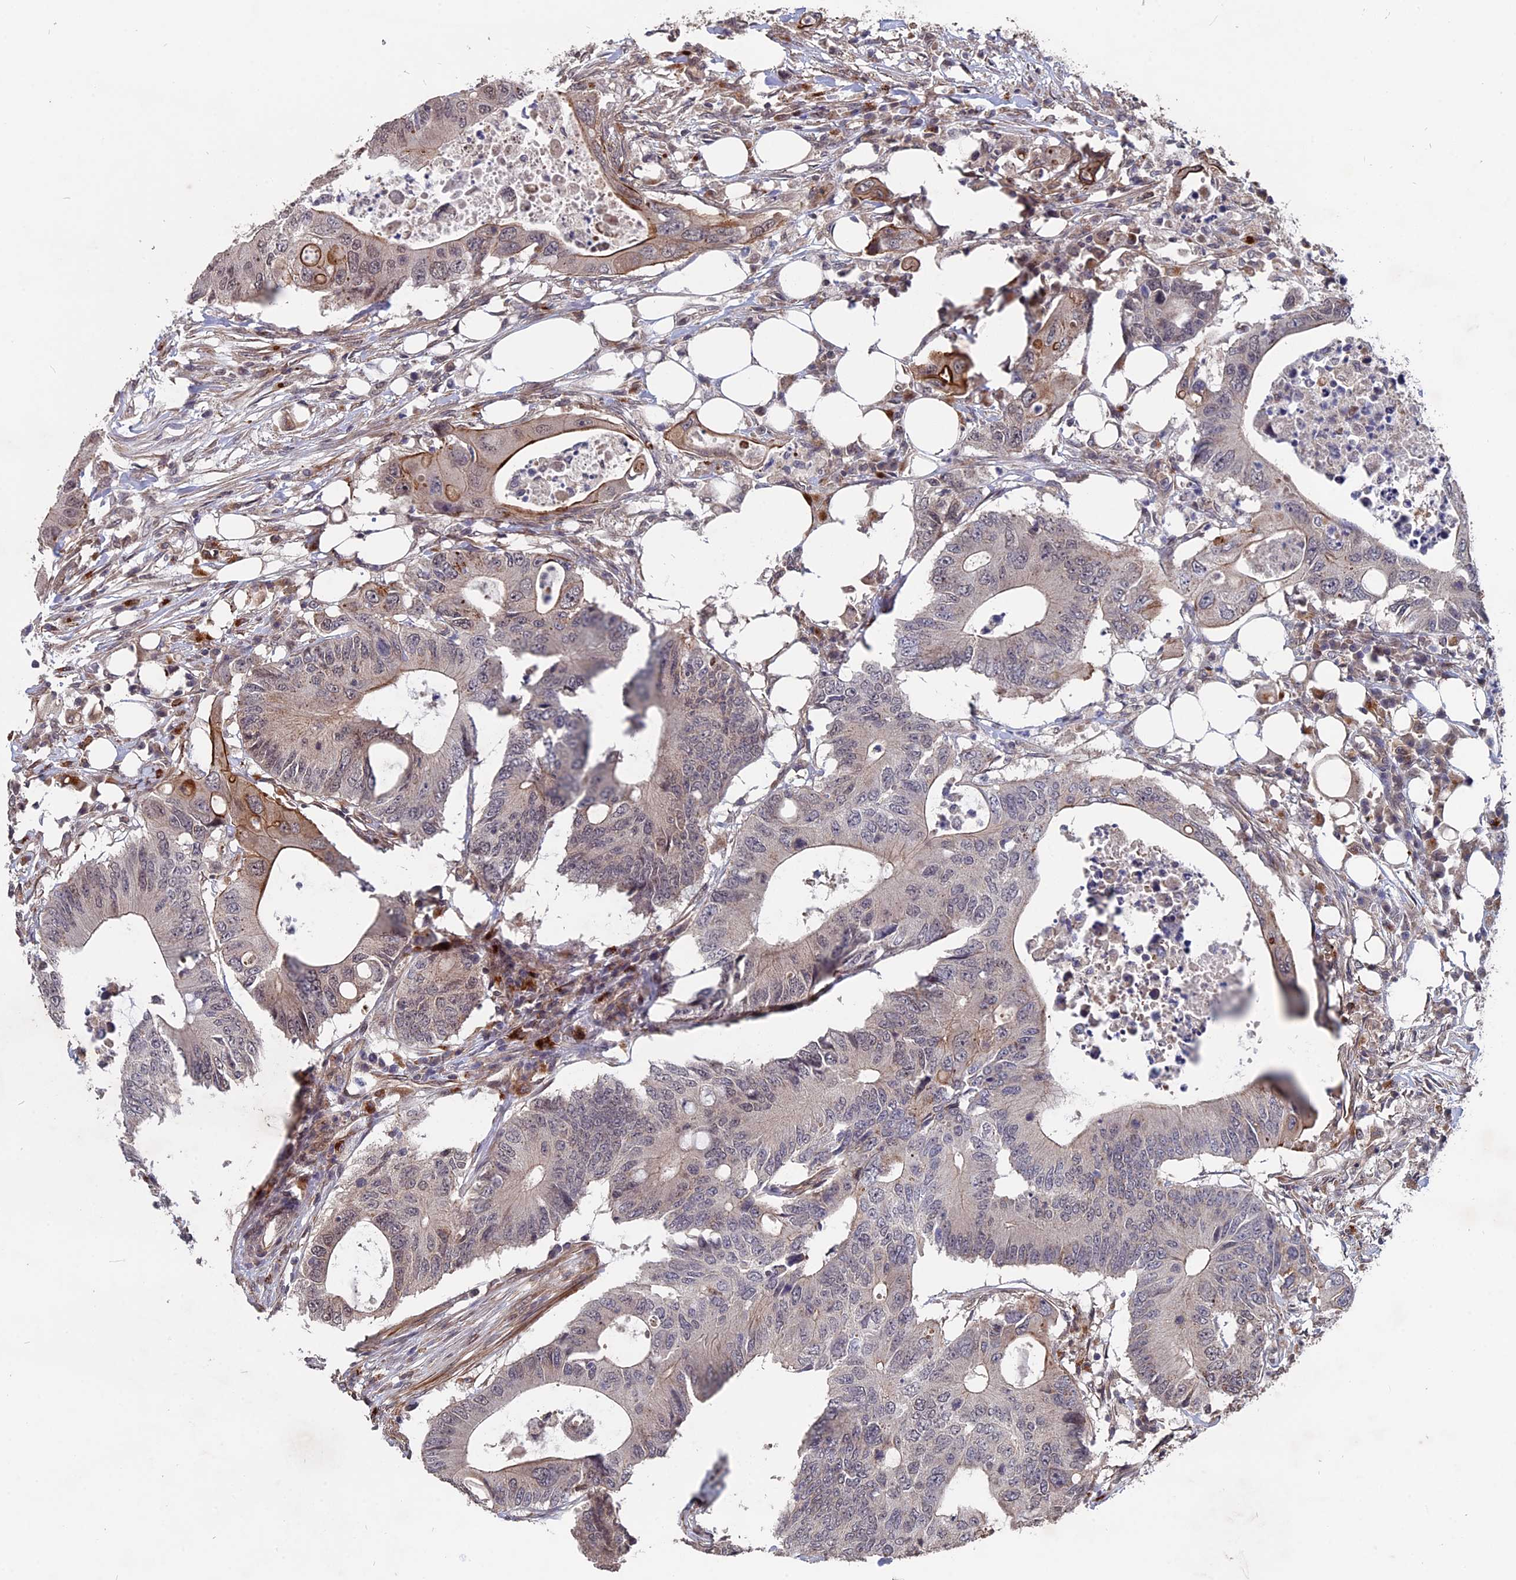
{"staining": {"intensity": "moderate", "quantity": "<25%", "location": "cytoplasmic/membranous"}, "tissue": "colorectal cancer", "cell_type": "Tumor cells", "image_type": "cancer", "snomed": [{"axis": "morphology", "description": "Adenocarcinoma, NOS"}, {"axis": "topography", "description": "Colon"}], "caption": "Colorectal adenocarcinoma tissue shows moderate cytoplasmic/membranous expression in about <25% of tumor cells", "gene": "NOSIP", "patient": {"sex": "male", "age": 71}}